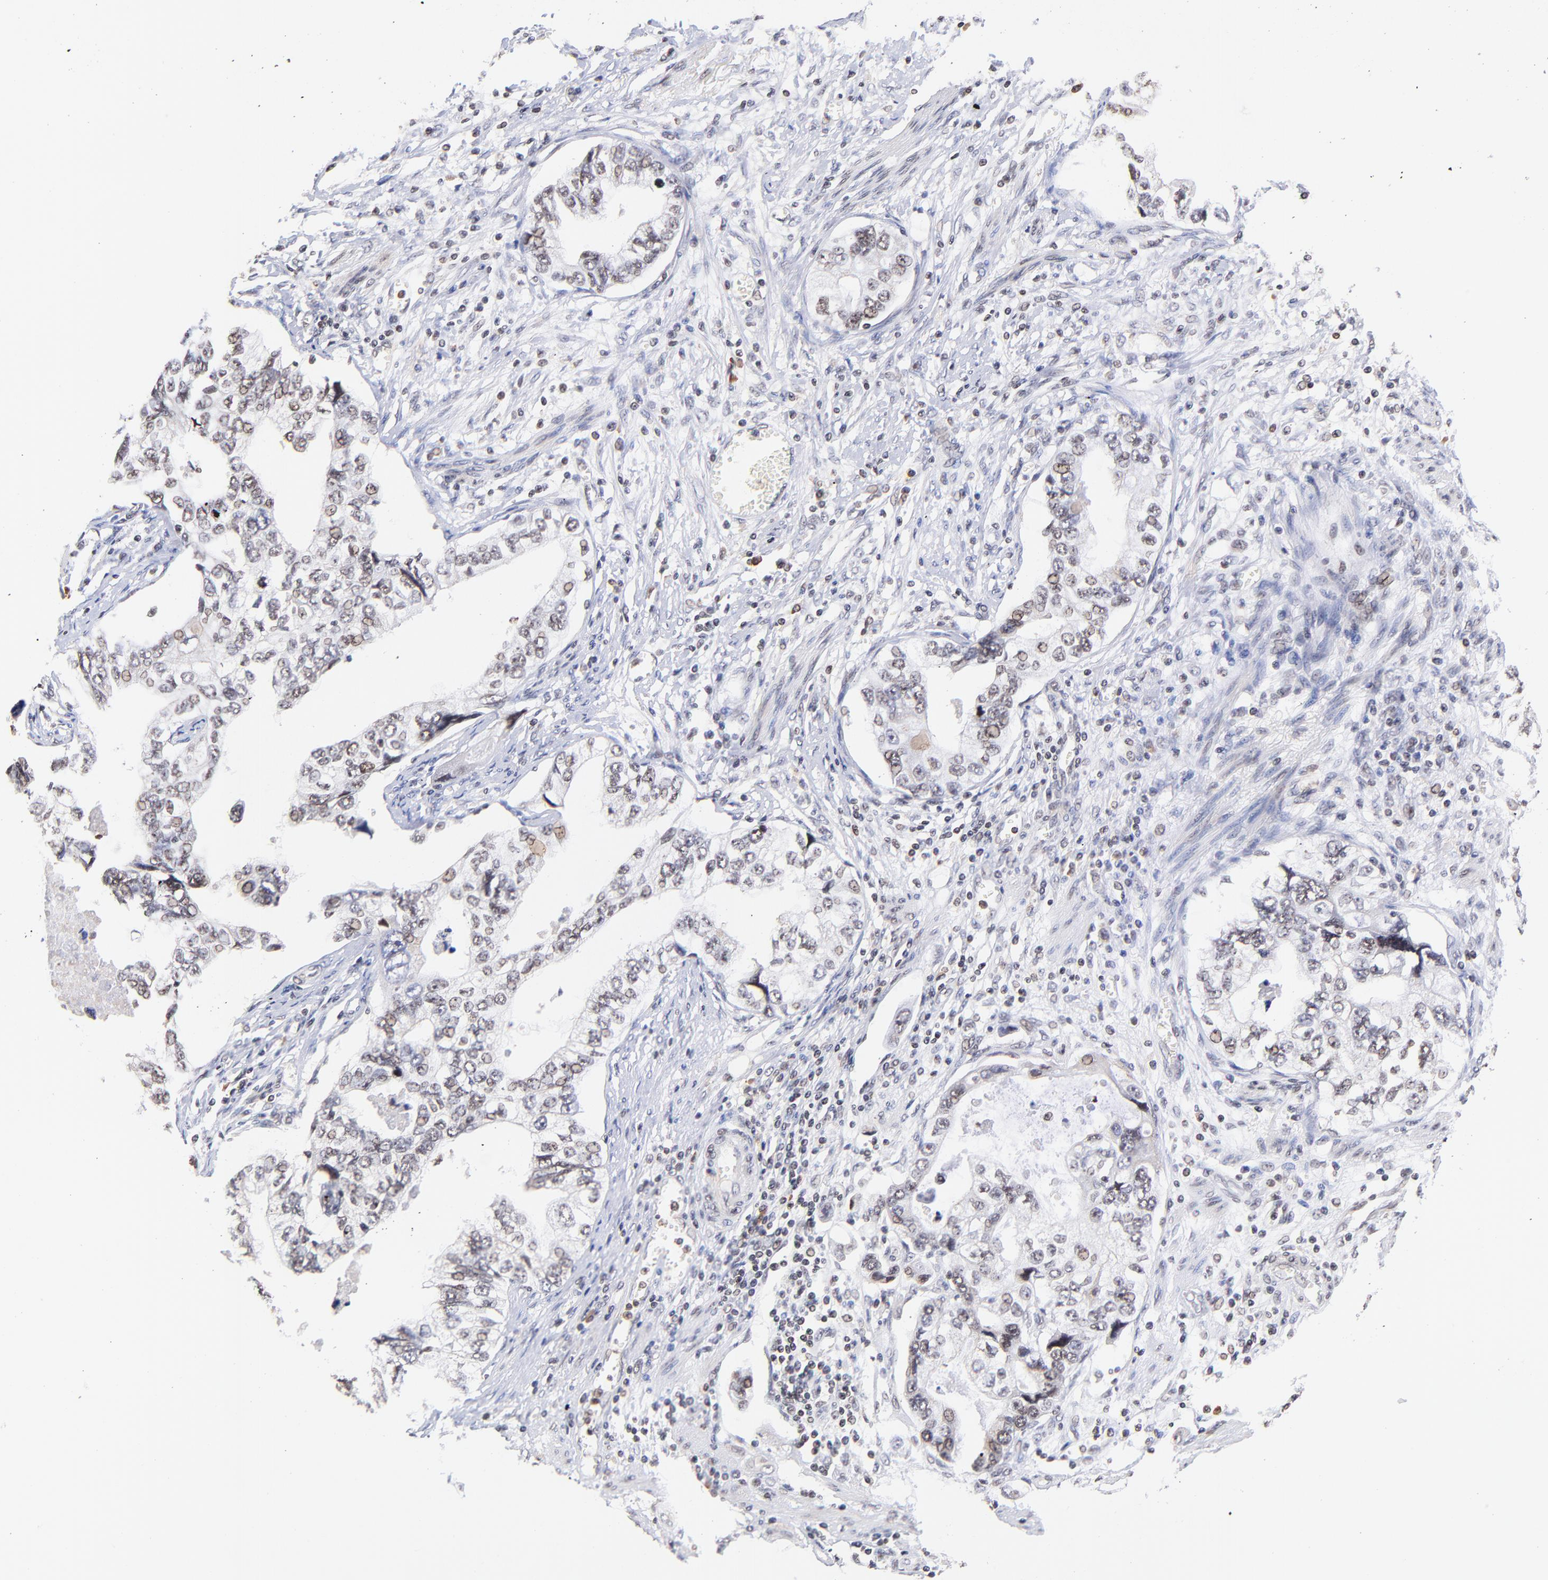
{"staining": {"intensity": "weak", "quantity": "25%-75%", "location": "nuclear"}, "tissue": "stomach cancer", "cell_type": "Tumor cells", "image_type": "cancer", "snomed": [{"axis": "morphology", "description": "Adenocarcinoma, NOS"}, {"axis": "topography", "description": "Pancreas"}, {"axis": "topography", "description": "Stomach, upper"}], "caption": "A photomicrograph showing weak nuclear expression in about 25%-75% of tumor cells in adenocarcinoma (stomach), as visualized by brown immunohistochemical staining.", "gene": "WDR25", "patient": {"sex": "male", "age": 77}}